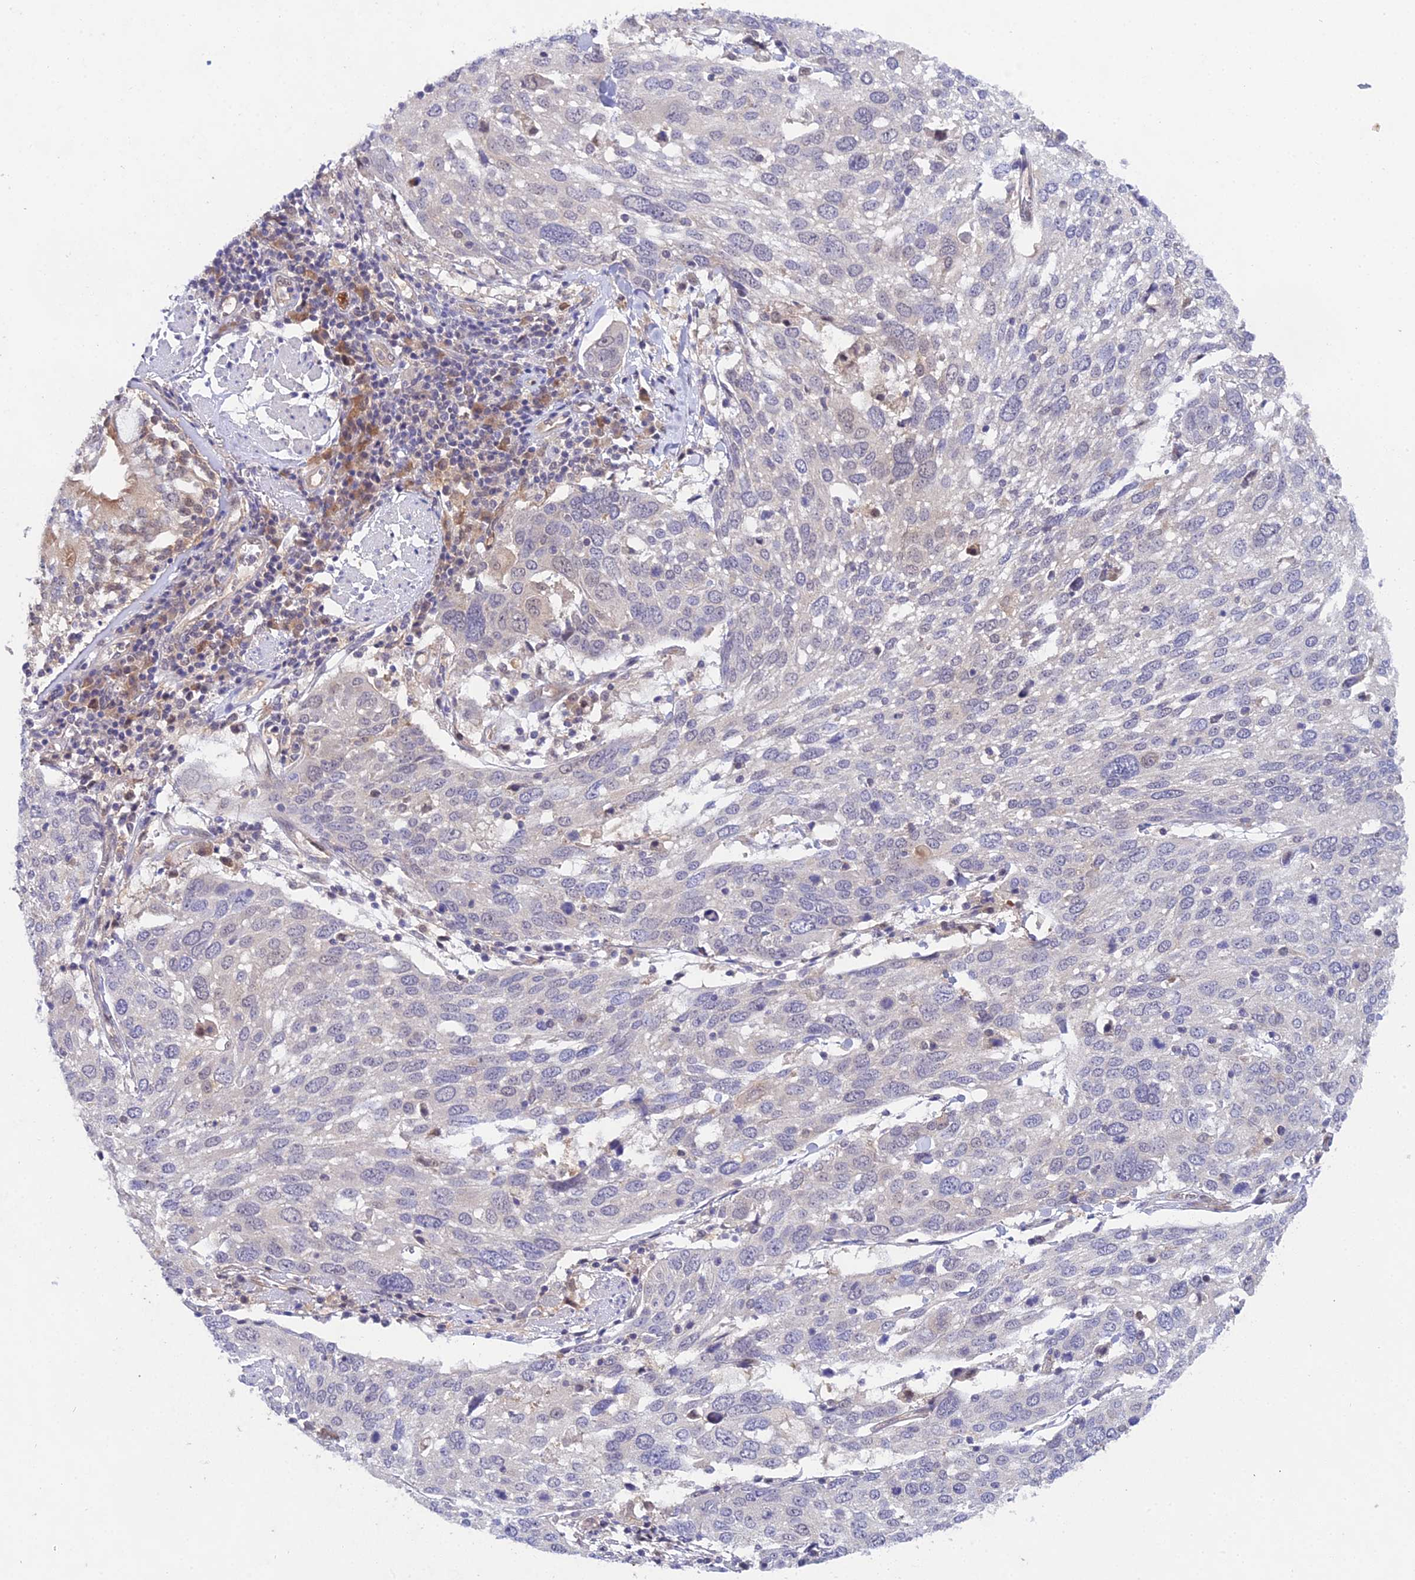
{"staining": {"intensity": "negative", "quantity": "none", "location": "none"}, "tissue": "lung cancer", "cell_type": "Tumor cells", "image_type": "cancer", "snomed": [{"axis": "morphology", "description": "Squamous cell carcinoma, NOS"}, {"axis": "topography", "description": "Lung"}], "caption": "Tumor cells show no significant protein positivity in lung cancer.", "gene": "PPP2R2C", "patient": {"sex": "male", "age": 65}}